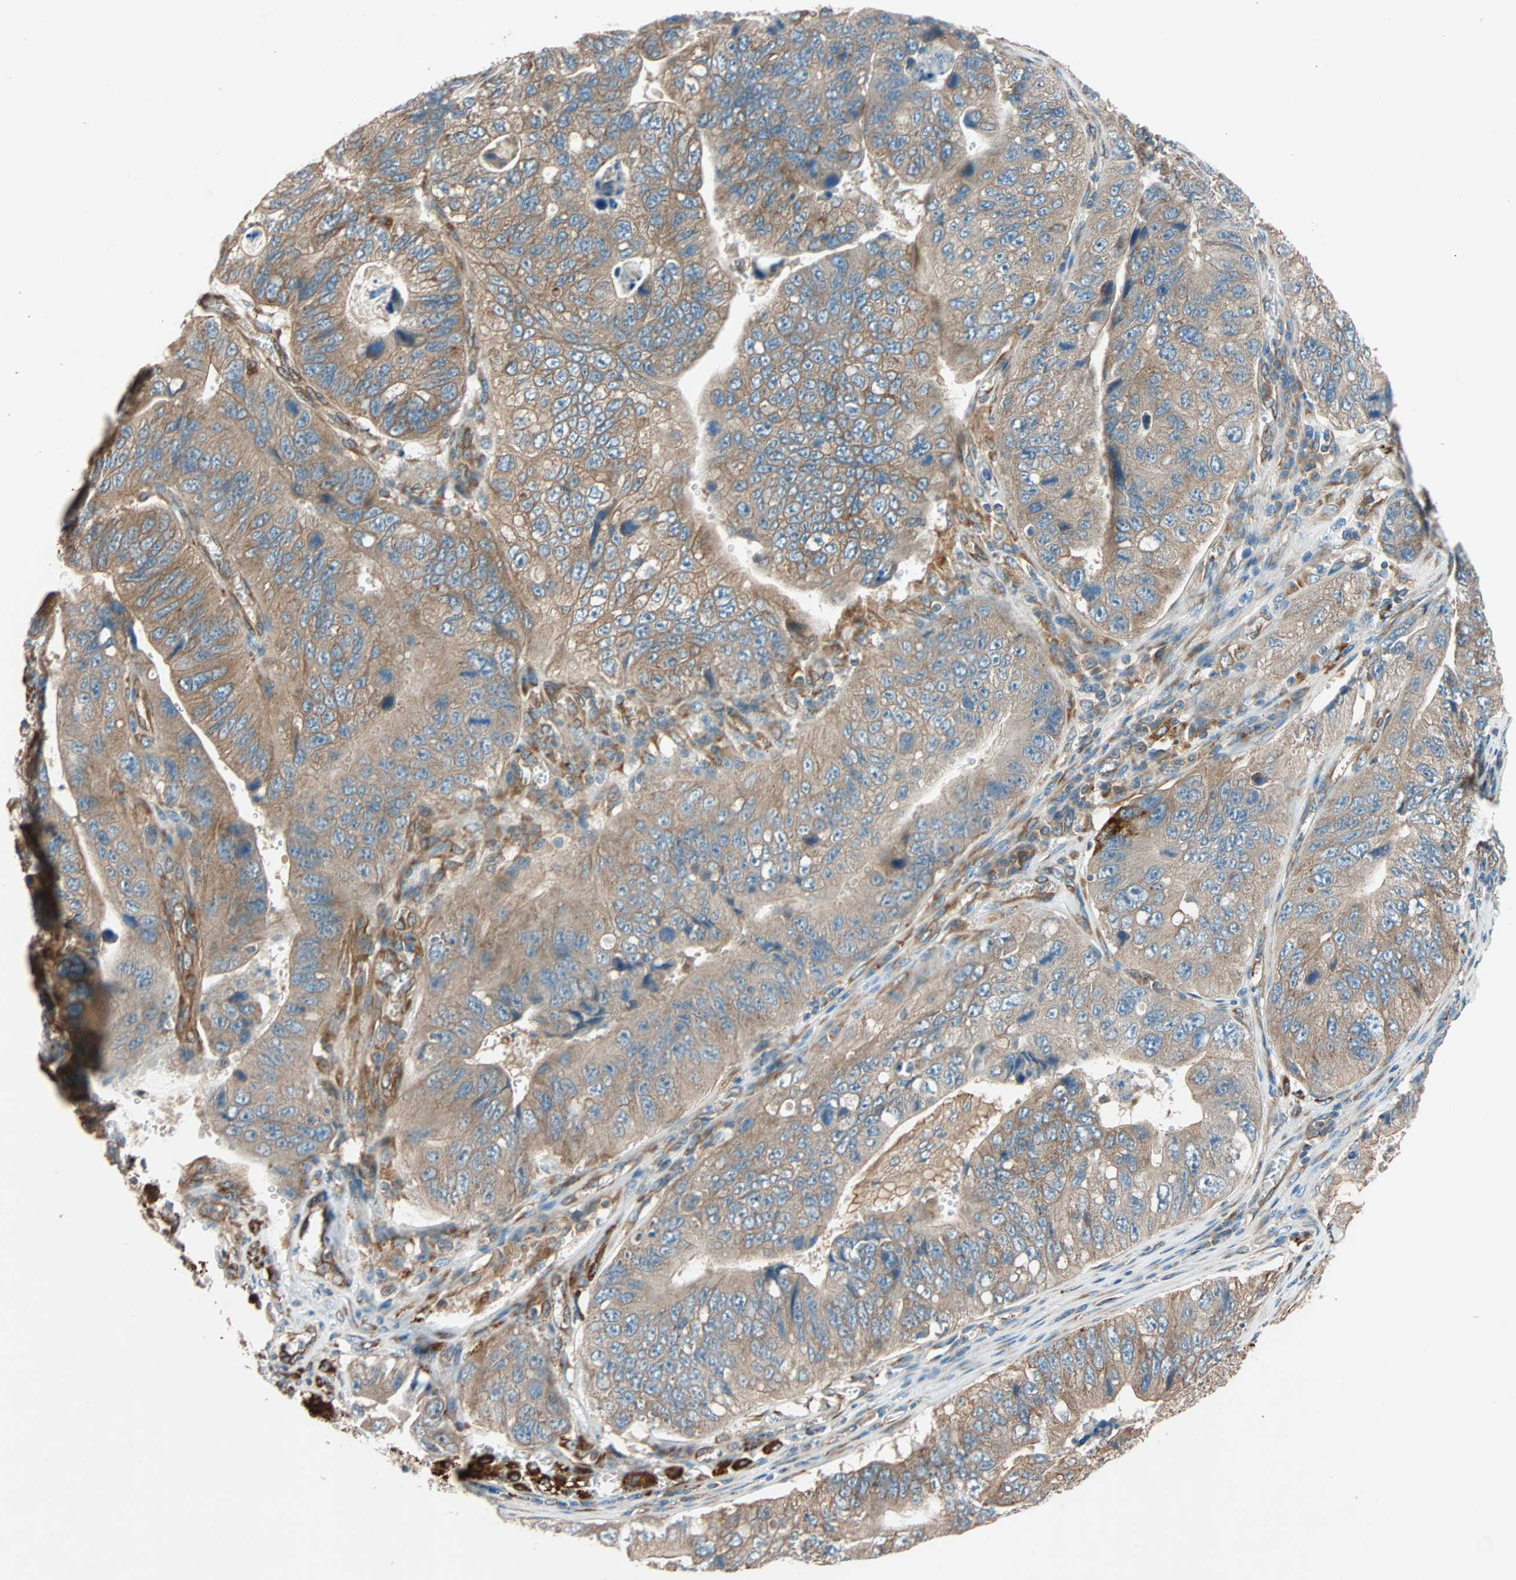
{"staining": {"intensity": "moderate", "quantity": ">75%", "location": "cytoplasmic/membranous"}, "tissue": "stomach cancer", "cell_type": "Tumor cells", "image_type": "cancer", "snomed": [{"axis": "morphology", "description": "Adenocarcinoma, NOS"}, {"axis": "topography", "description": "Stomach"}], "caption": "Protein staining by immunohistochemistry (IHC) exhibits moderate cytoplasmic/membranous expression in approximately >75% of tumor cells in stomach cancer.", "gene": "PHYH", "patient": {"sex": "male", "age": 59}}